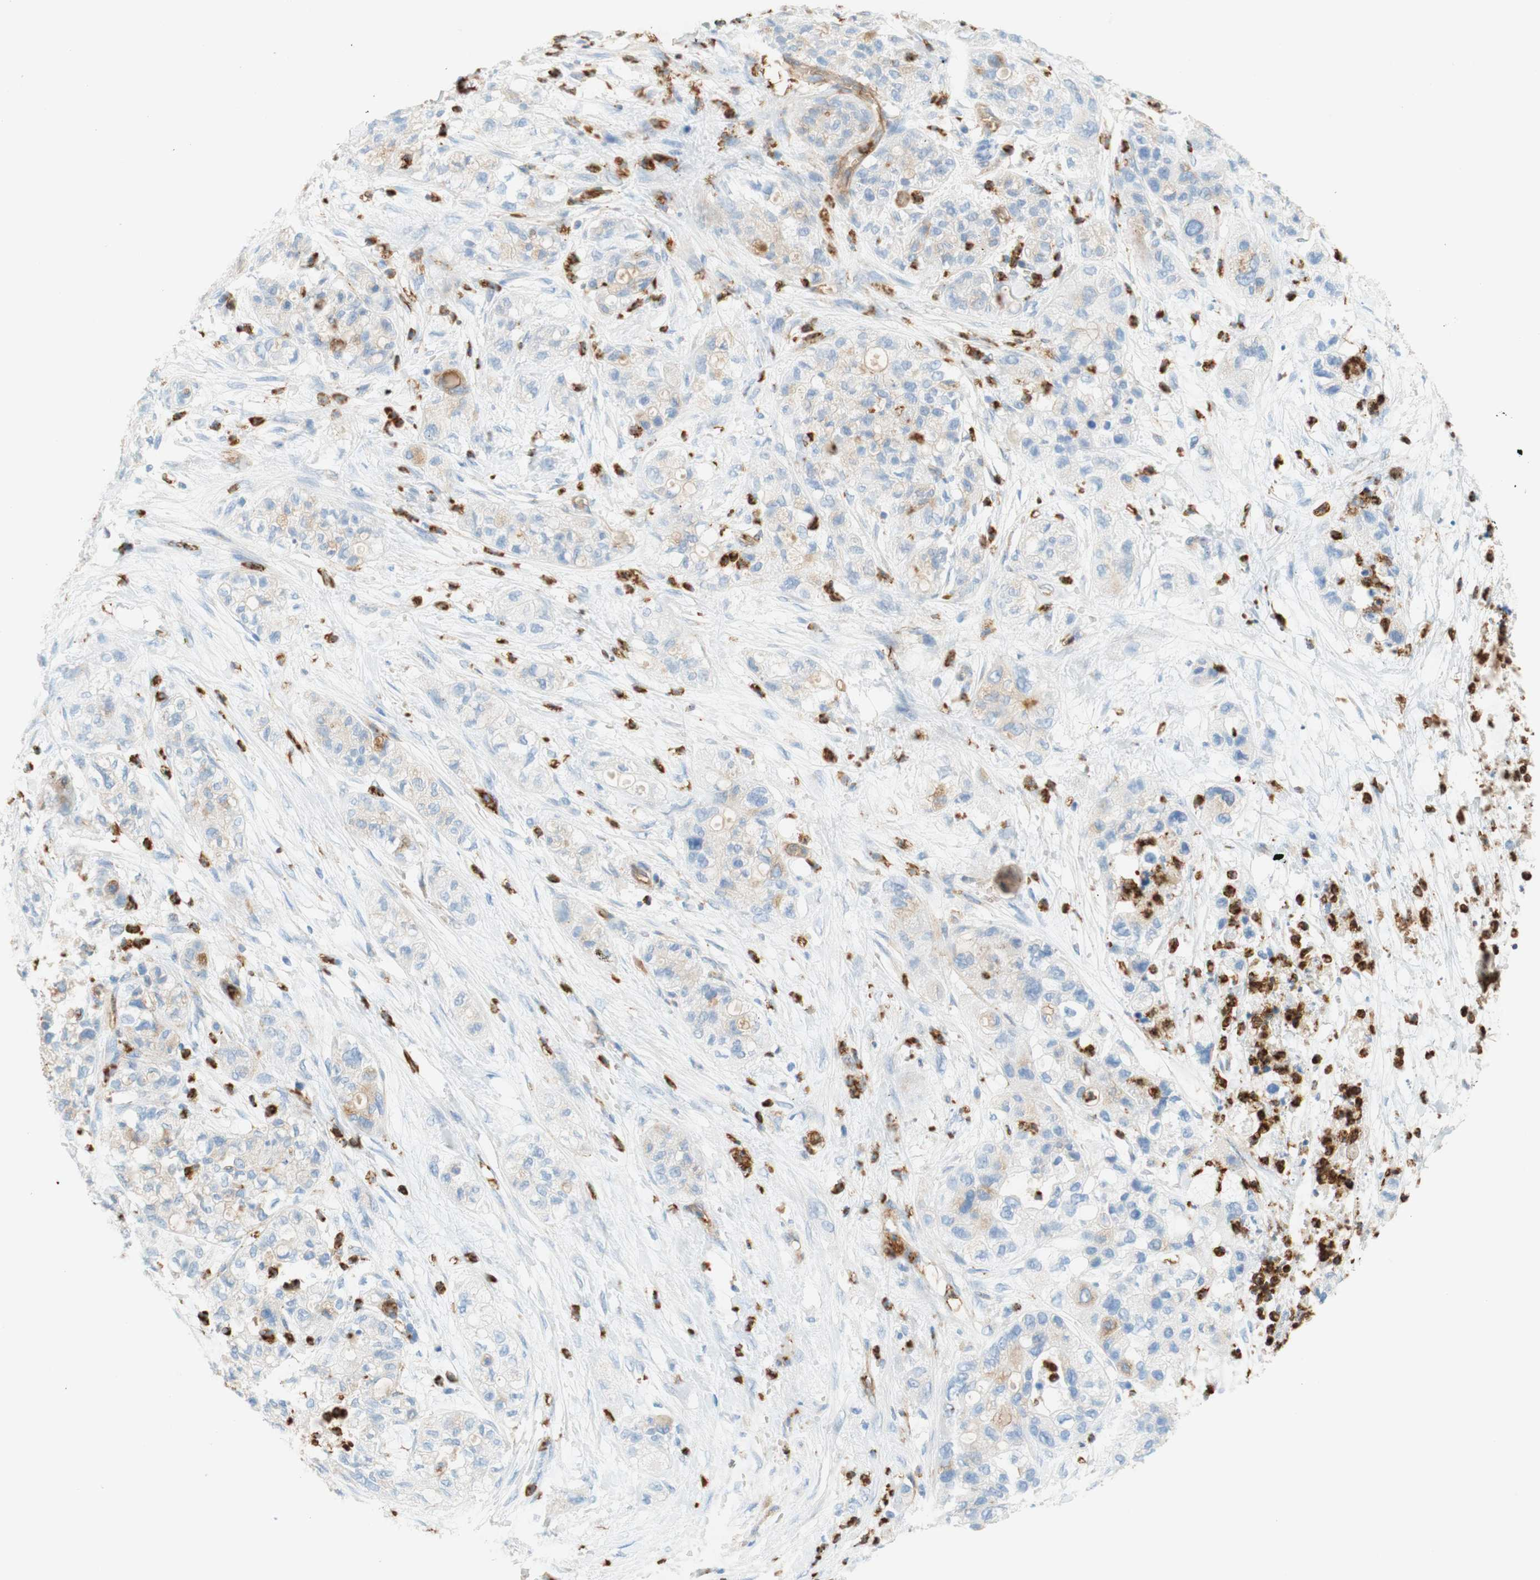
{"staining": {"intensity": "weak", "quantity": "<25%", "location": "cytoplasmic/membranous"}, "tissue": "pancreatic cancer", "cell_type": "Tumor cells", "image_type": "cancer", "snomed": [{"axis": "morphology", "description": "Adenocarcinoma, NOS"}, {"axis": "topography", "description": "Pancreas"}], "caption": "DAB (3,3'-diaminobenzidine) immunohistochemical staining of pancreatic adenocarcinoma exhibits no significant expression in tumor cells. (DAB immunohistochemistry (IHC), high magnification).", "gene": "STOM", "patient": {"sex": "female", "age": 78}}